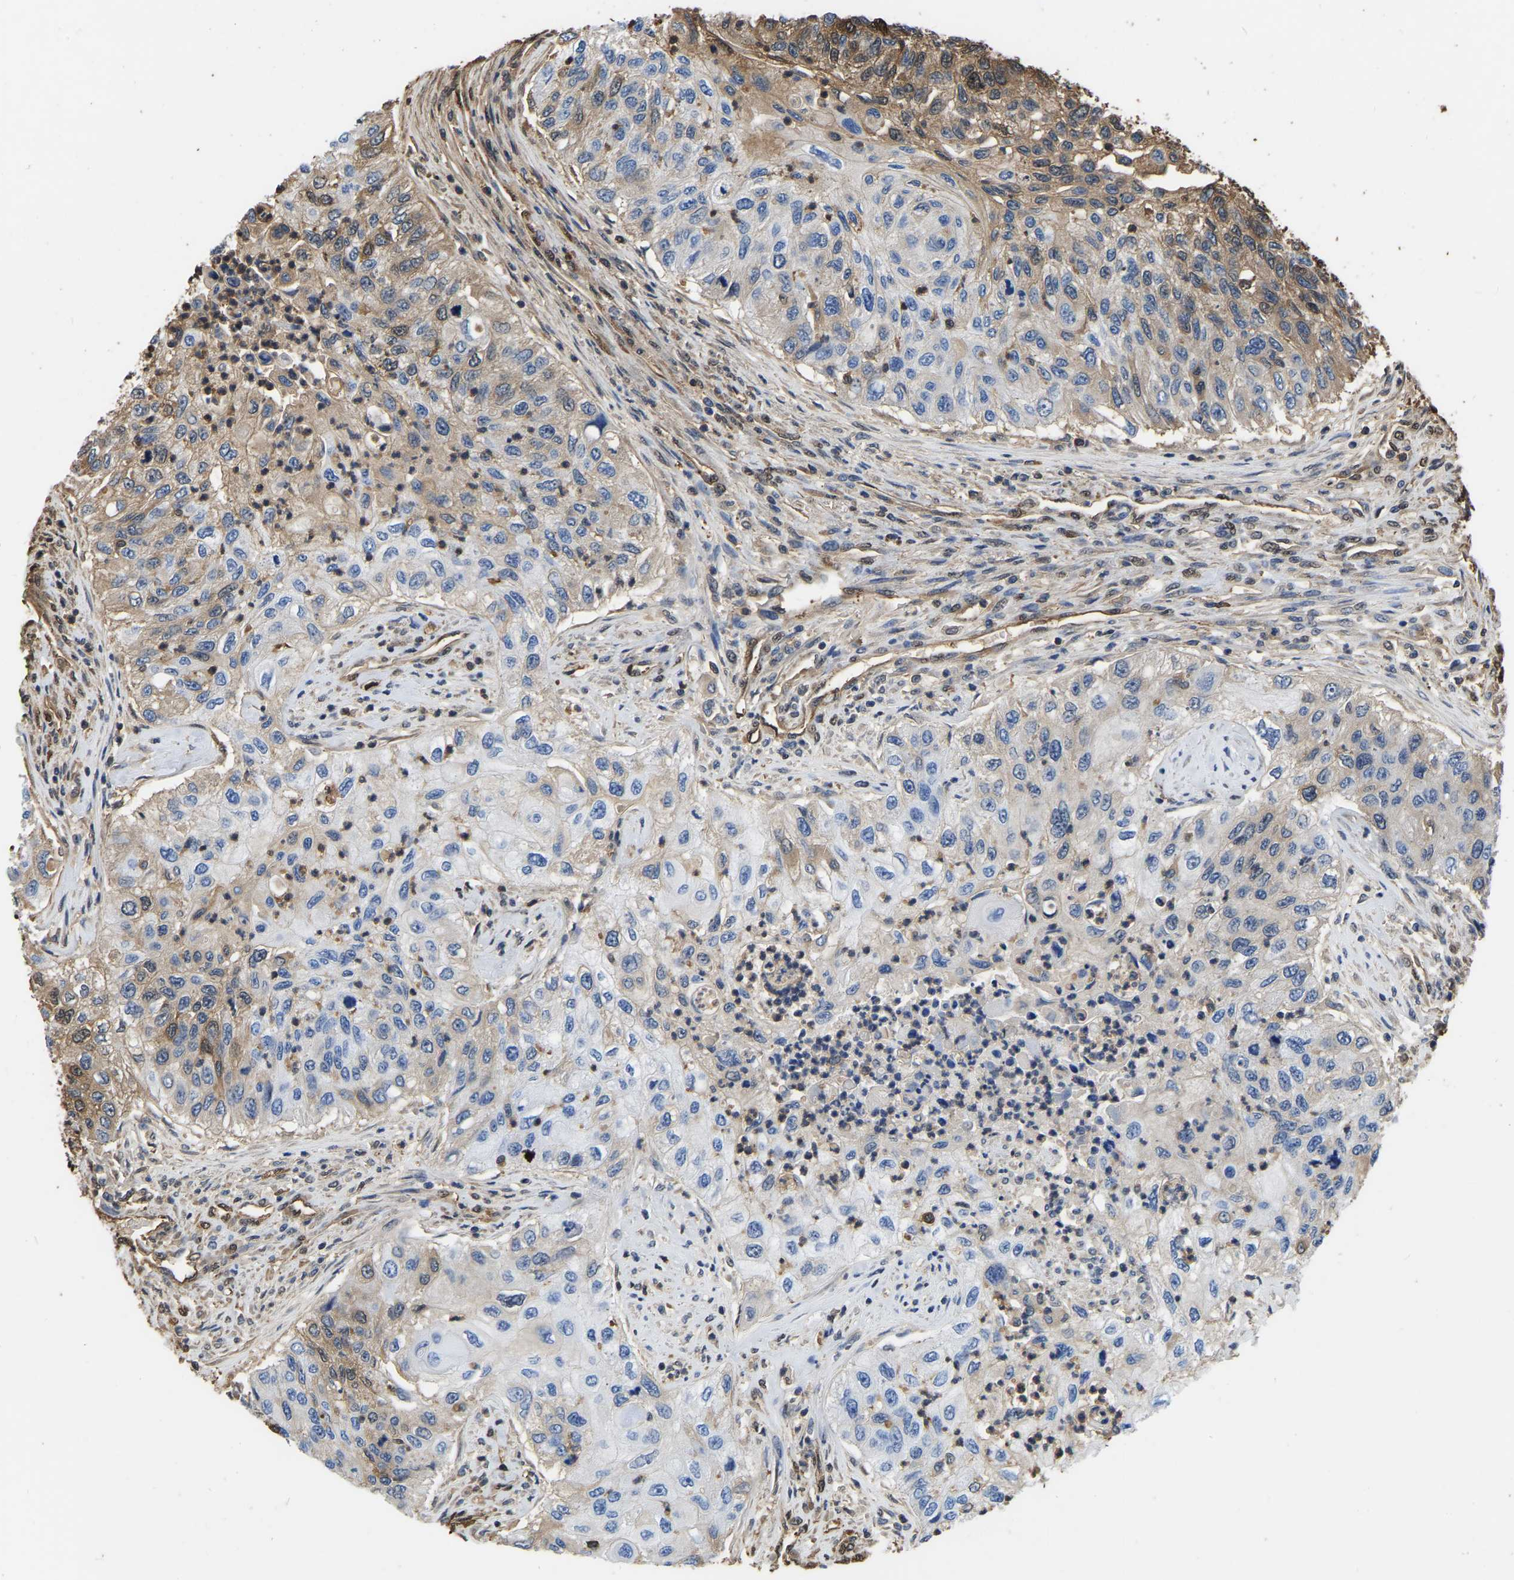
{"staining": {"intensity": "moderate", "quantity": "<25%", "location": "cytoplasmic/membranous"}, "tissue": "urothelial cancer", "cell_type": "Tumor cells", "image_type": "cancer", "snomed": [{"axis": "morphology", "description": "Urothelial carcinoma, High grade"}, {"axis": "topography", "description": "Urinary bladder"}], "caption": "Protein staining of high-grade urothelial carcinoma tissue reveals moderate cytoplasmic/membranous staining in approximately <25% of tumor cells.", "gene": "LDHB", "patient": {"sex": "female", "age": 60}}